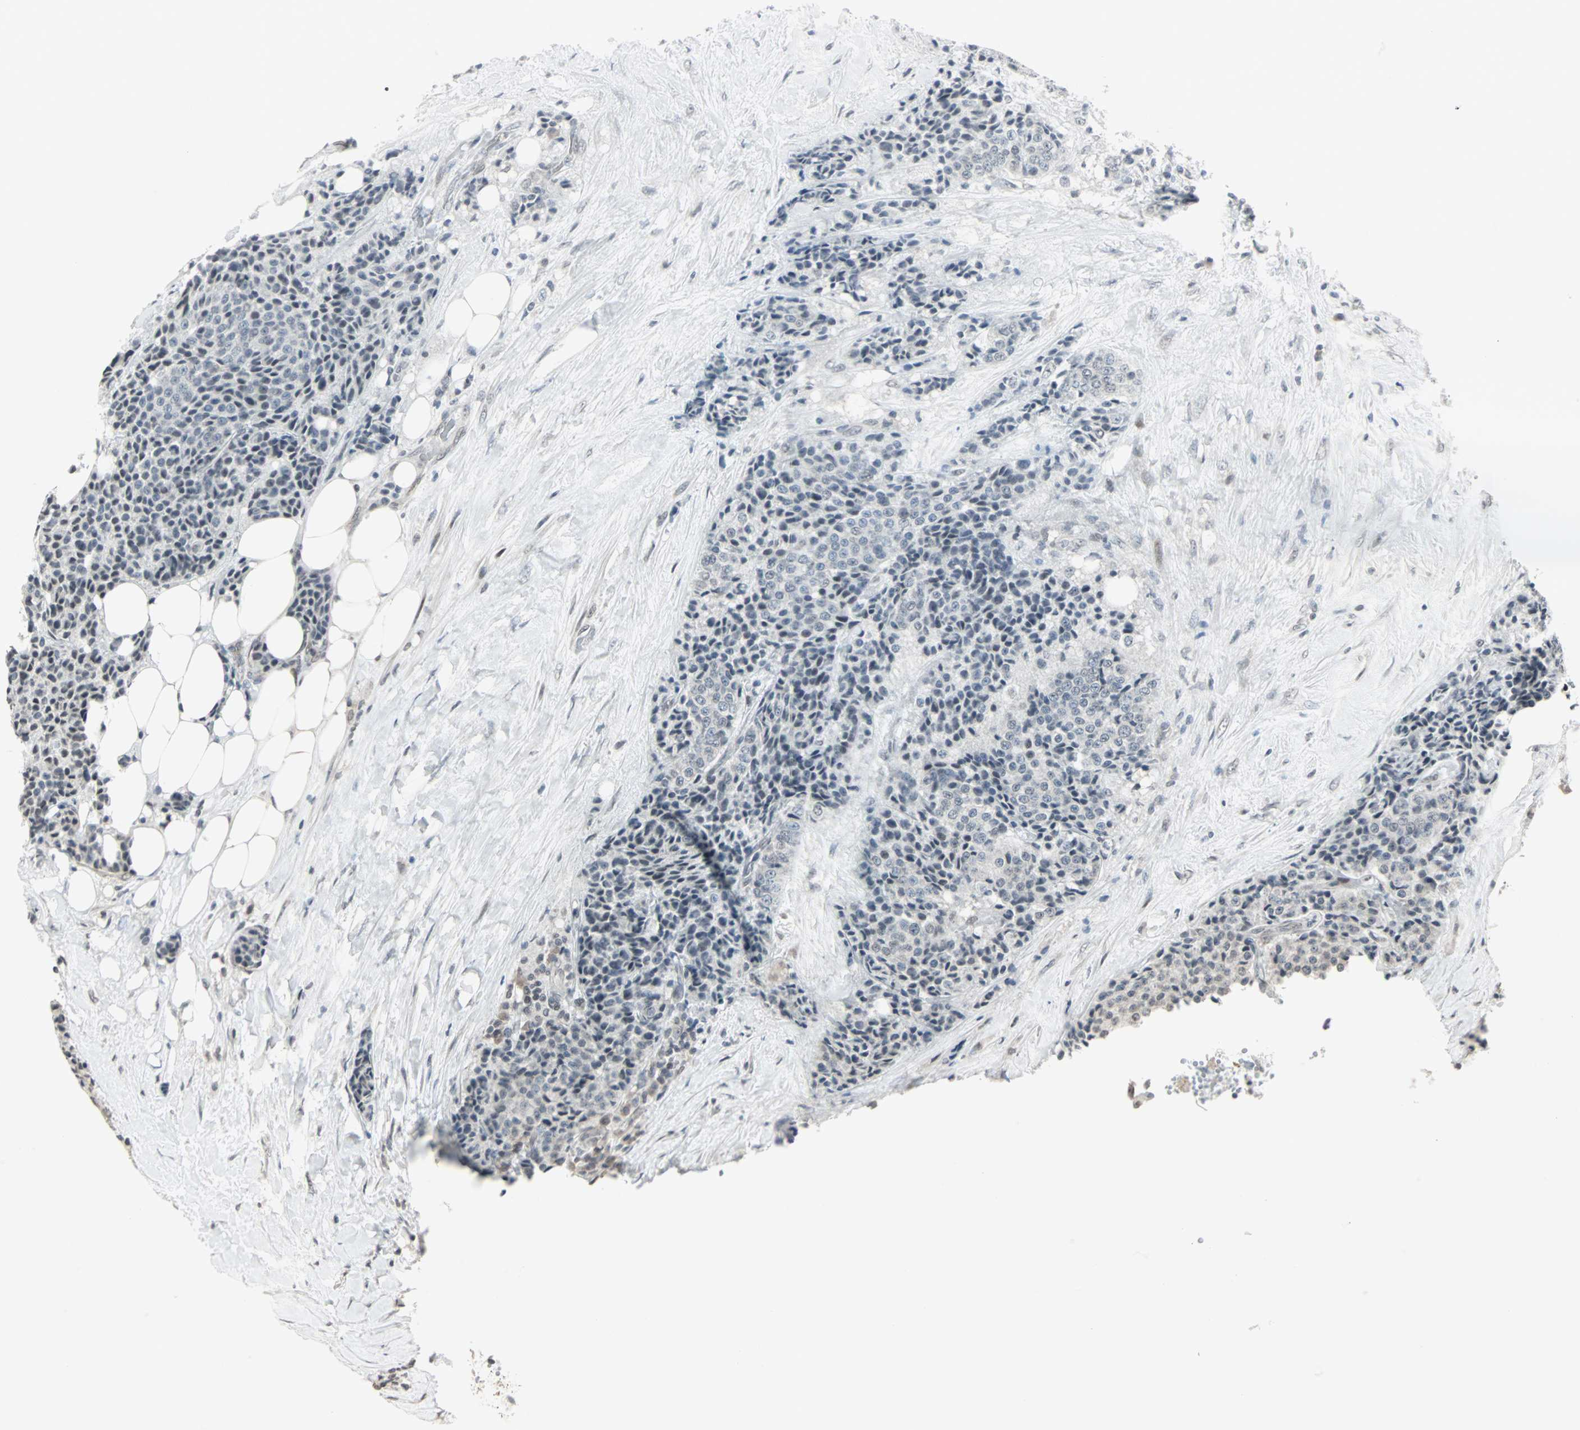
{"staining": {"intensity": "negative", "quantity": "none", "location": "none"}, "tissue": "carcinoid", "cell_type": "Tumor cells", "image_type": "cancer", "snomed": [{"axis": "morphology", "description": "Carcinoid, malignant, NOS"}, {"axis": "topography", "description": "Colon"}], "caption": "The immunohistochemistry histopathology image has no significant expression in tumor cells of malignant carcinoid tissue.", "gene": "CBLC", "patient": {"sex": "female", "age": 61}}